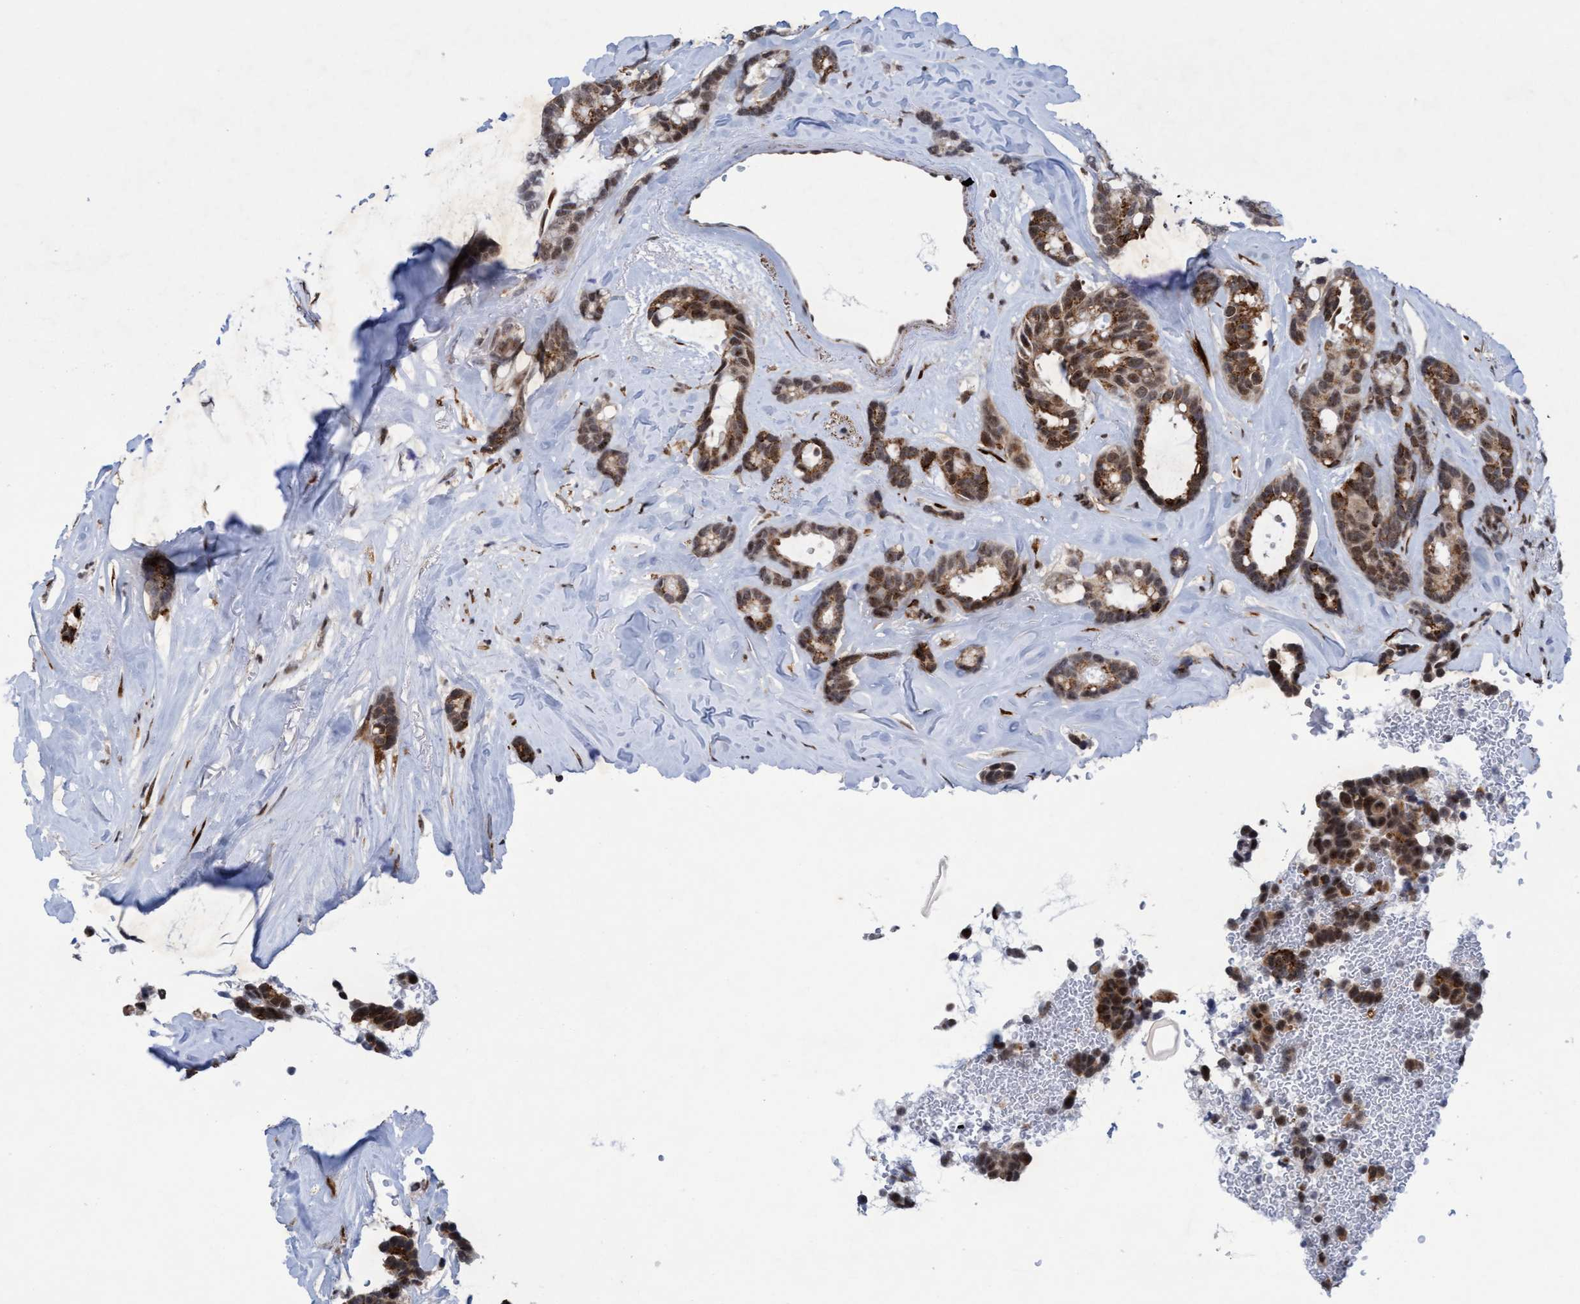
{"staining": {"intensity": "moderate", "quantity": ">75%", "location": "cytoplasmic/membranous,nuclear"}, "tissue": "breast cancer", "cell_type": "Tumor cells", "image_type": "cancer", "snomed": [{"axis": "morphology", "description": "Duct carcinoma"}, {"axis": "topography", "description": "Breast"}], "caption": "Invasive ductal carcinoma (breast) stained for a protein (brown) shows moderate cytoplasmic/membranous and nuclear positive expression in approximately >75% of tumor cells.", "gene": "GLT6D1", "patient": {"sex": "female", "age": 87}}